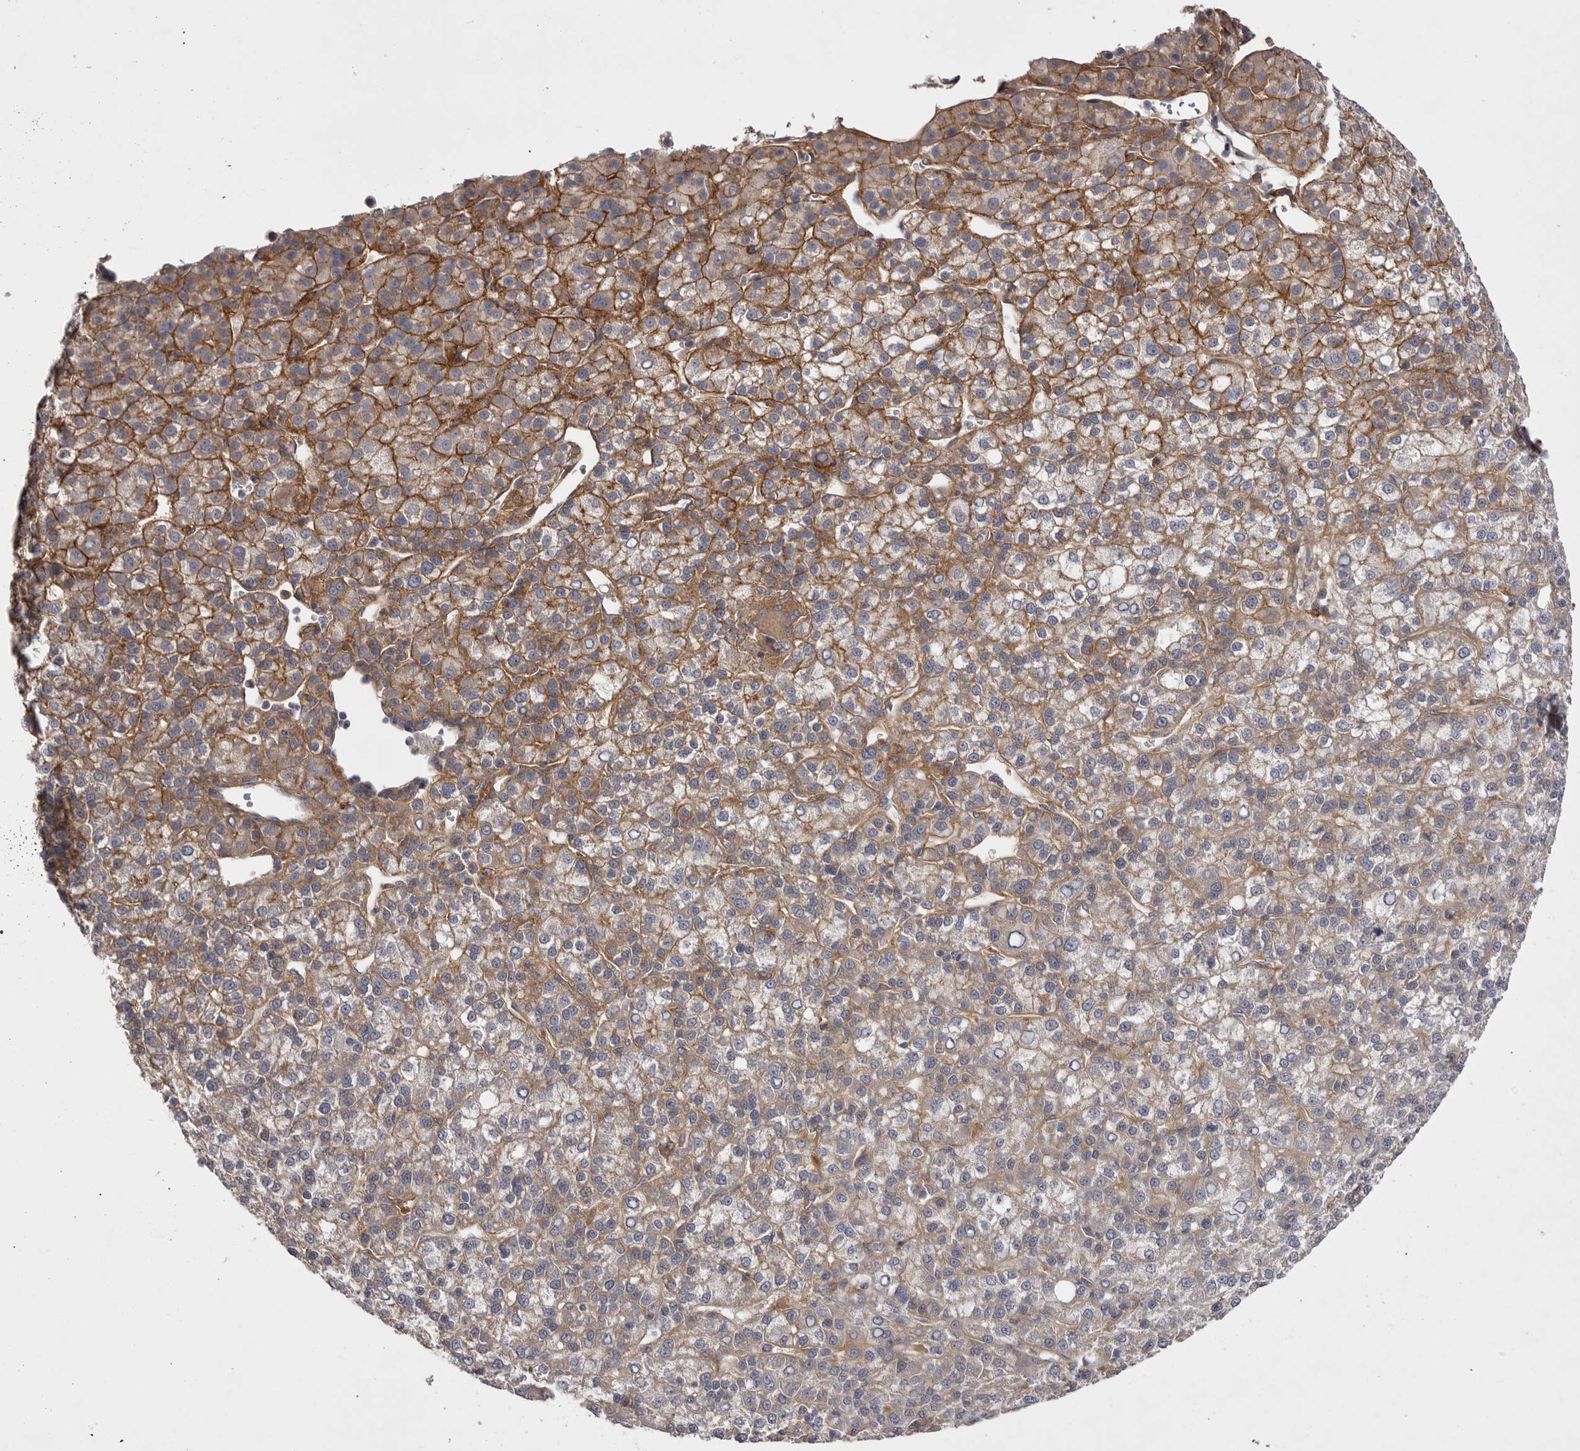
{"staining": {"intensity": "moderate", "quantity": ">75%", "location": "cytoplasmic/membranous"}, "tissue": "liver cancer", "cell_type": "Tumor cells", "image_type": "cancer", "snomed": [{"axis": "morphology", "description": "Carcinoma, Hepatocellular, NOS"}, {"axis": "topography", "description": "Liver"}], "caption": "IHC staining of liver cancer (hepatocellular carcinoma), which reveals medium levels of moderate cytoplasmic/membranous expression in approximately >75% of tumor cells indicating moderate cytoplasmic/membranous protein expression. The staining was performed using DAB (brown) for protein detection and nuclei were counterstained in hematoxylin (blue).", "gene": "OSBPL9", "patient": {"sex": "female", "age": 58}}